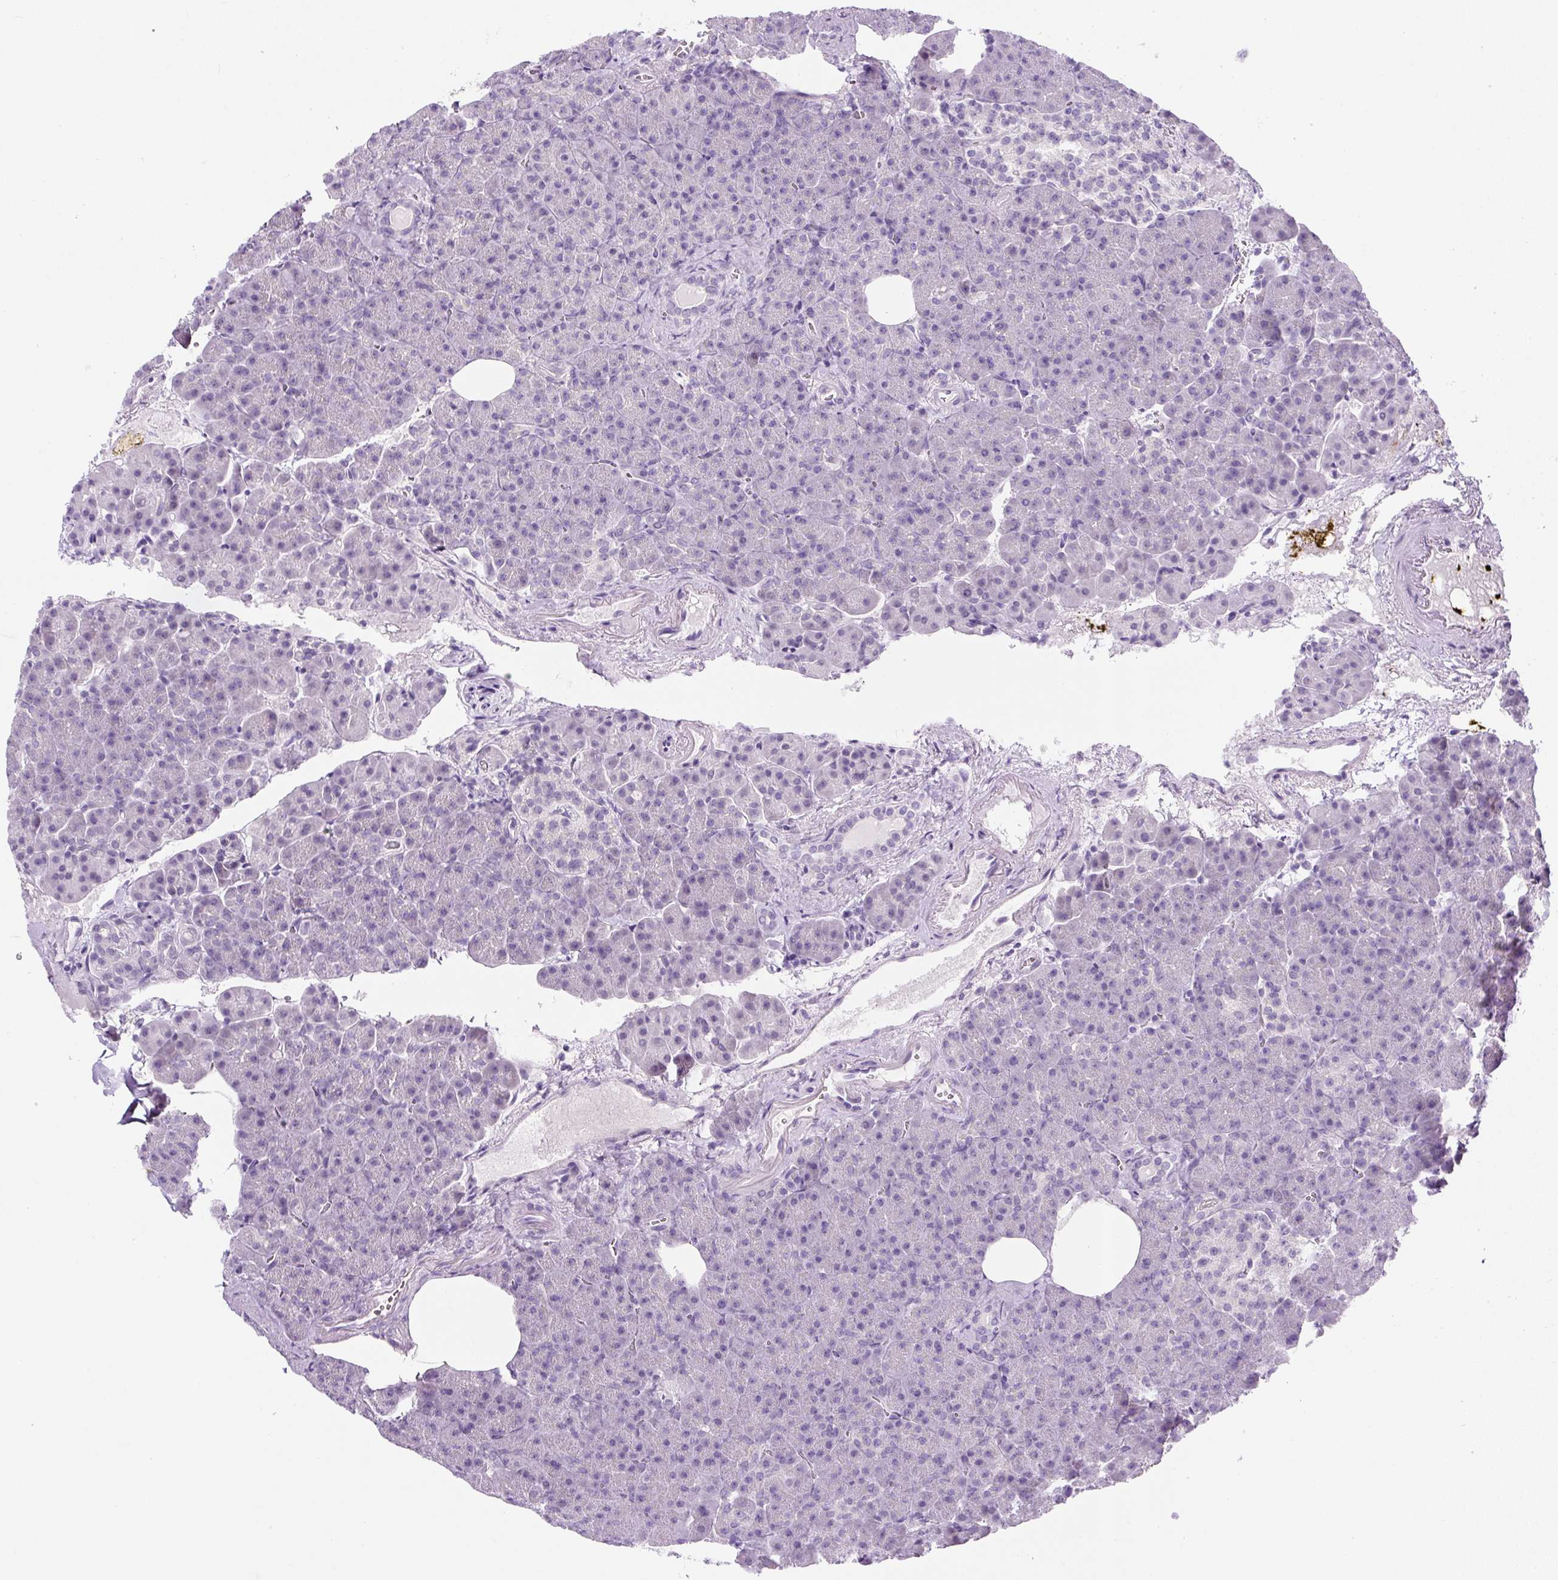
{"staining": {"intensity": "negative", "quantity": "none", "location": "none"}, "tissue": "pancreas", "cell_type": "Exocrine glandular cells", "image_type": "normal", "snomed": [{"axis": "morphology", "description": "Normal tissue, NOS"}, {"axis": "topography", "description": "Pancreas"}], "caption": "DAB immunohistochemical staining of unremarkable pancreas exhibits no significant positivity in exocrine glandular cells.", "gene": "COL9A2", "patient": {"sex": "female", "age": 74}}